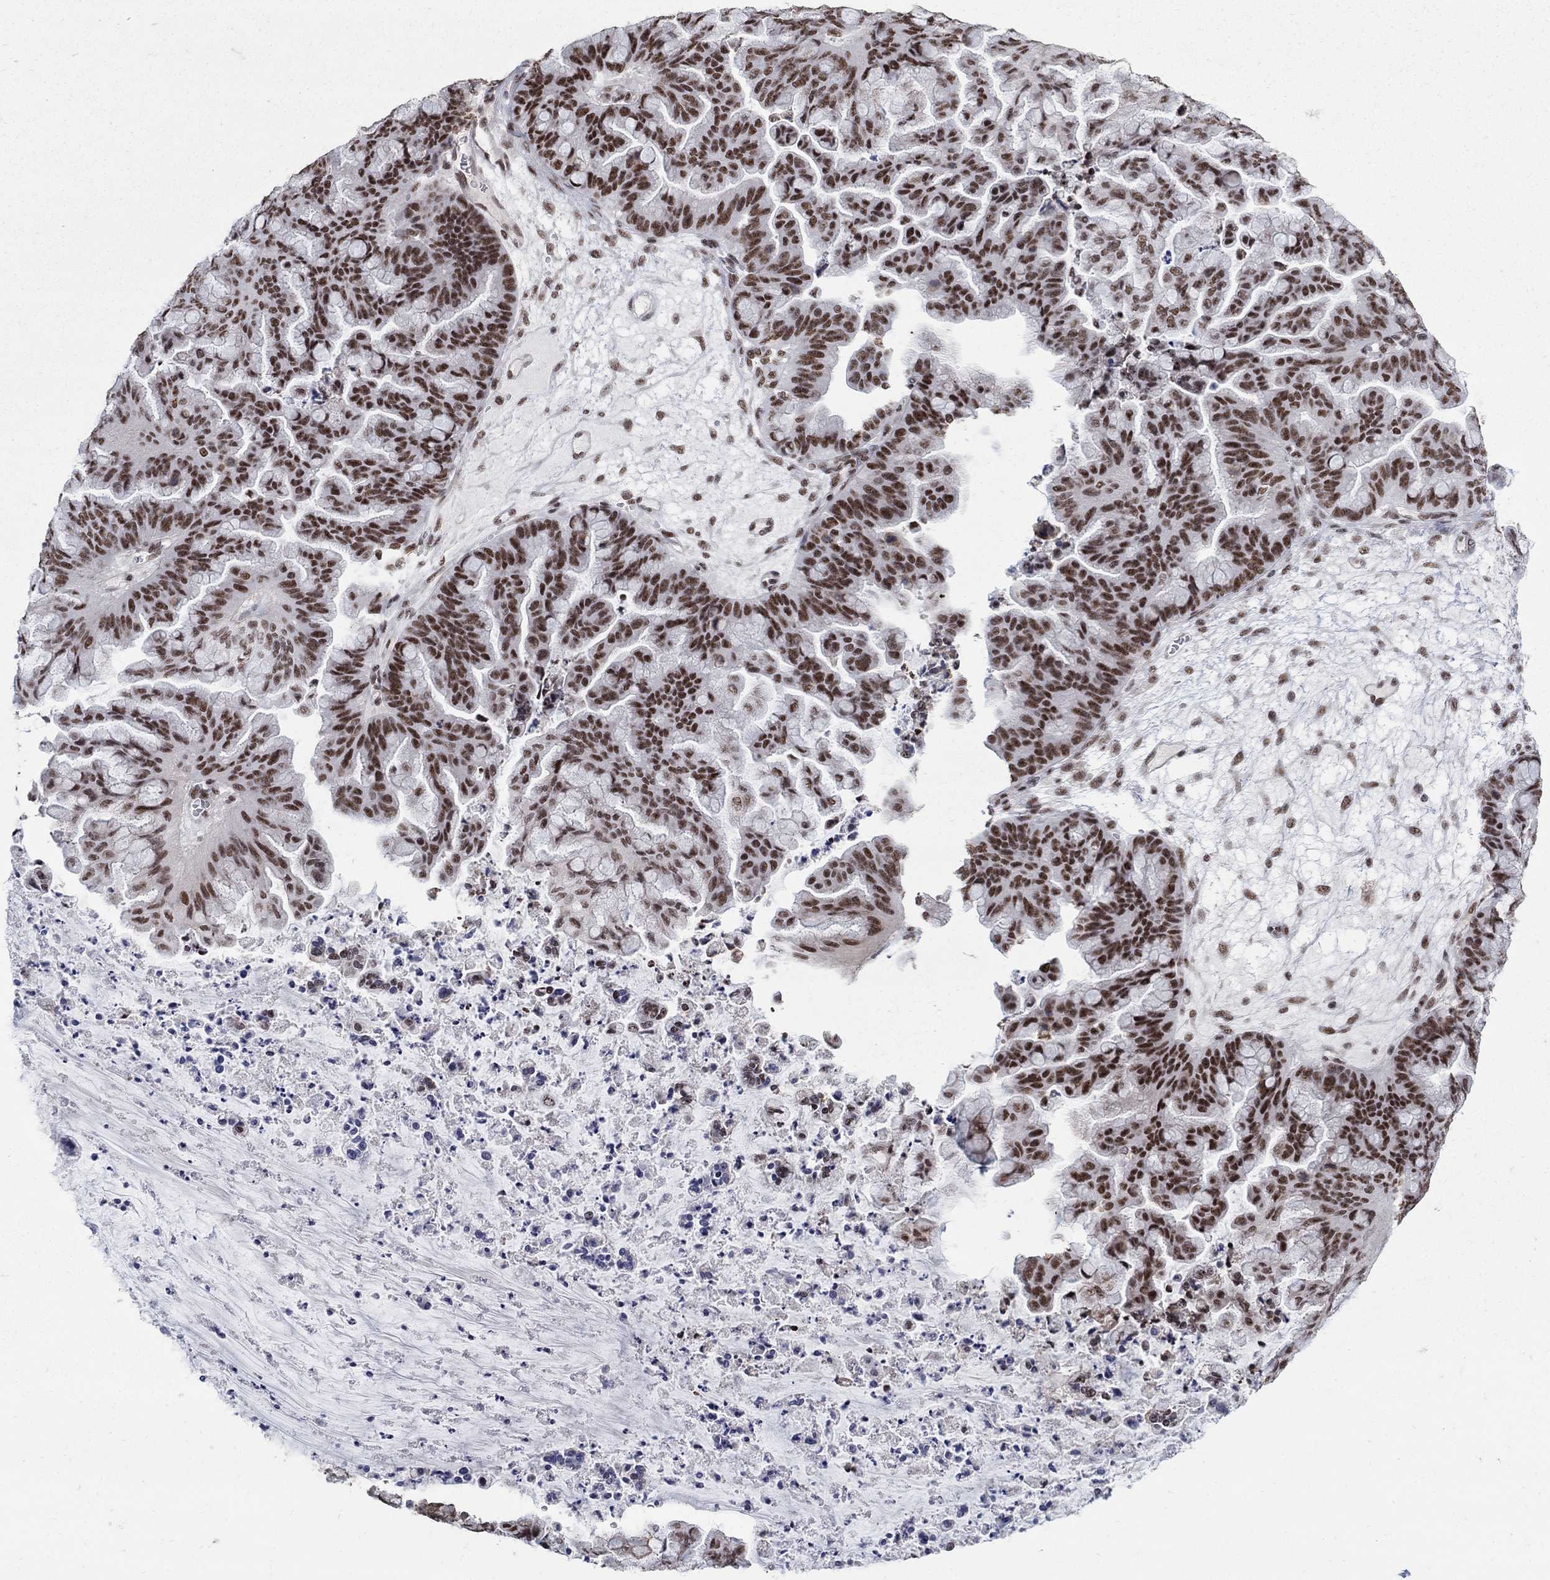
{"staining": {"intensity": "moderate", "quantity": ">75%", "location": "nuclear"}, "tissue": "ovarian cancer", "cell_type": "Tumor cells", "image_type": "cancer", "snomed": [{"axis": "morphology", "description": "Cystadenocarcinoma, mucinous, NOS"}, {"axis": "topography", "description": "Ovary"}], "caption": "Immunohistochemical staining of human ovarian cancer displays medium levels of moderate nuclear protein expression in about >75% of tumor cells.", "gene": "PNISR", "patient": {"sex": "female", "age": 67}}